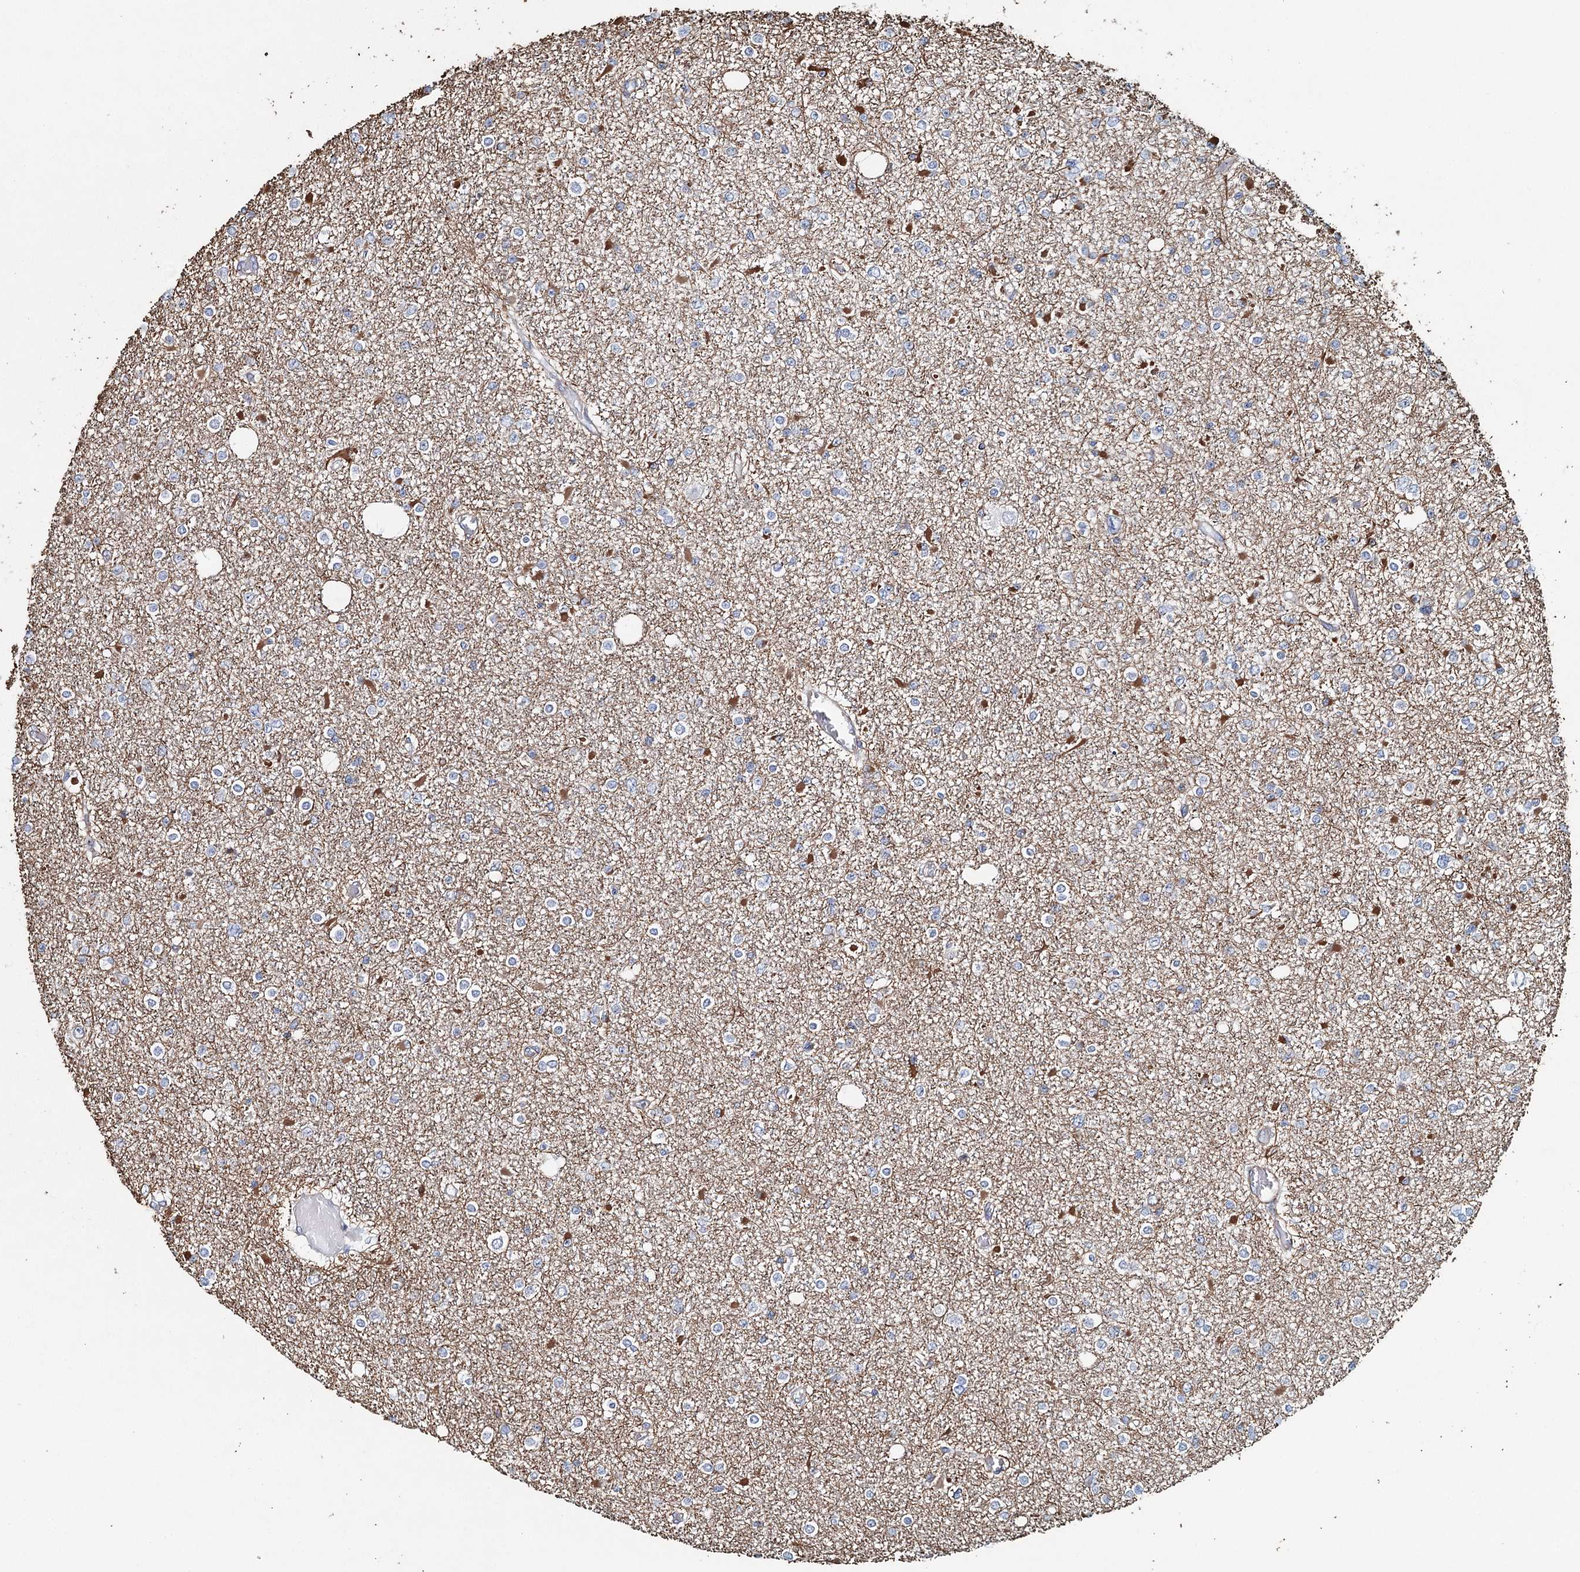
{"staining": {"intensity": "negative", "quantity": "none", "location": "none"}, "tissue": "glioma", "cell_type": "Tumor cells", "image_type": "cancer", "snomed": [{"axis": "morphology", "description": "Glioma, malignant, Low grade"}, {"axis": "topography", "description": "Brain"}], "caption": "Protein analysis of malignant glioma (low-grade) reveals no significant positivity in tumor cells.", "gene": "SYNPO", "patient": {"sex": "female", "age": 22}}